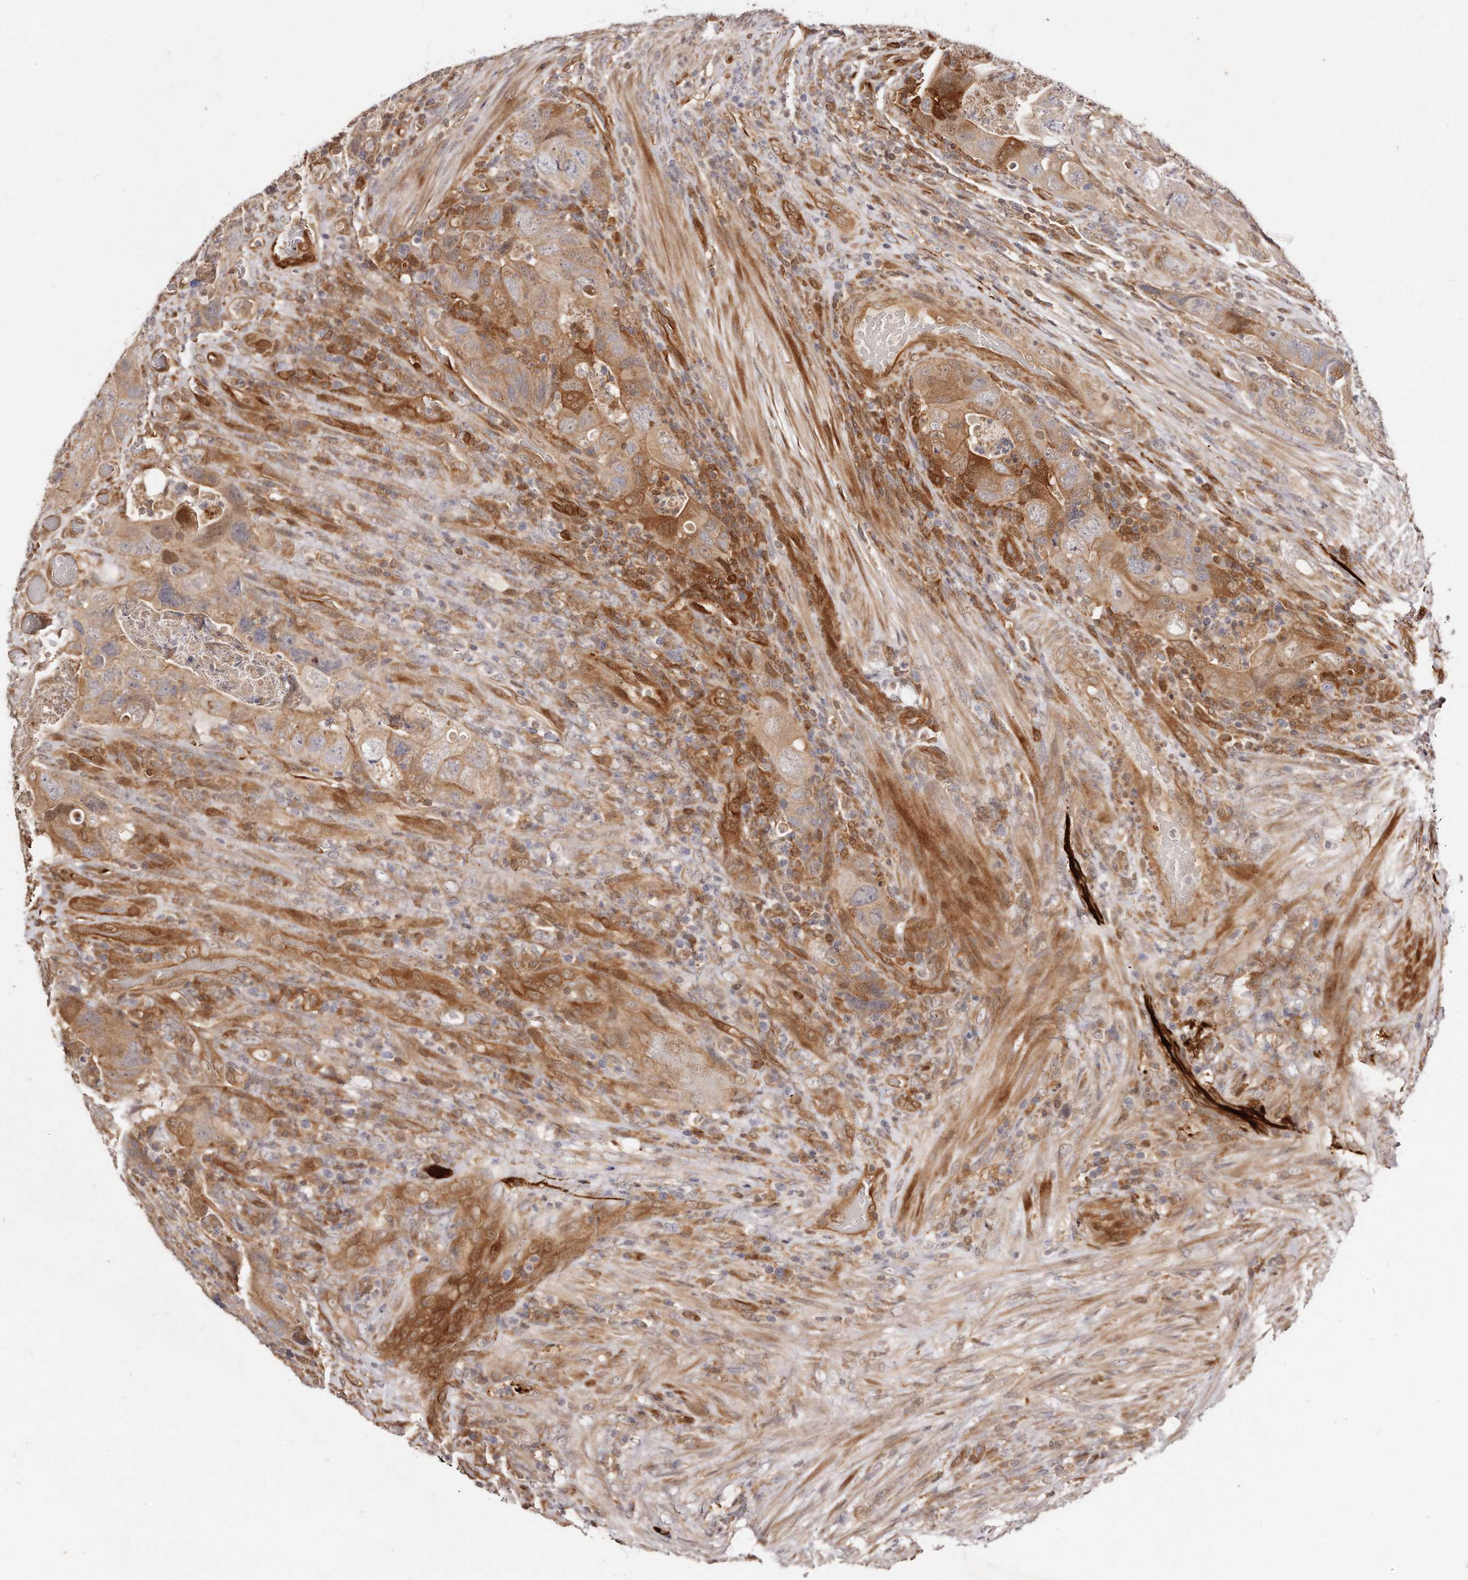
{"staining": {"intensity": "moderate", "quantity": ">75%", "location": "cytoplasmic/membranous"}, "tissue": "colorectal cancer", "cell_type": "Tumor cells", "image_type": "cancer", "snomed": [{"axis": "morphology", "description": "Adenocarcinoma, NOS"}, {"axis": "topography", "description": "Rectum"}], "caption": "A photomicrograph showing moderate cytoplasmic/membranous expression in approximately >75% of tumor cells in adenocarcinoma (colorectal), as visualized by brown immunohistochemical staining.", "gene": "GBP4", "patient": {"sex": "male", "age": 63}}